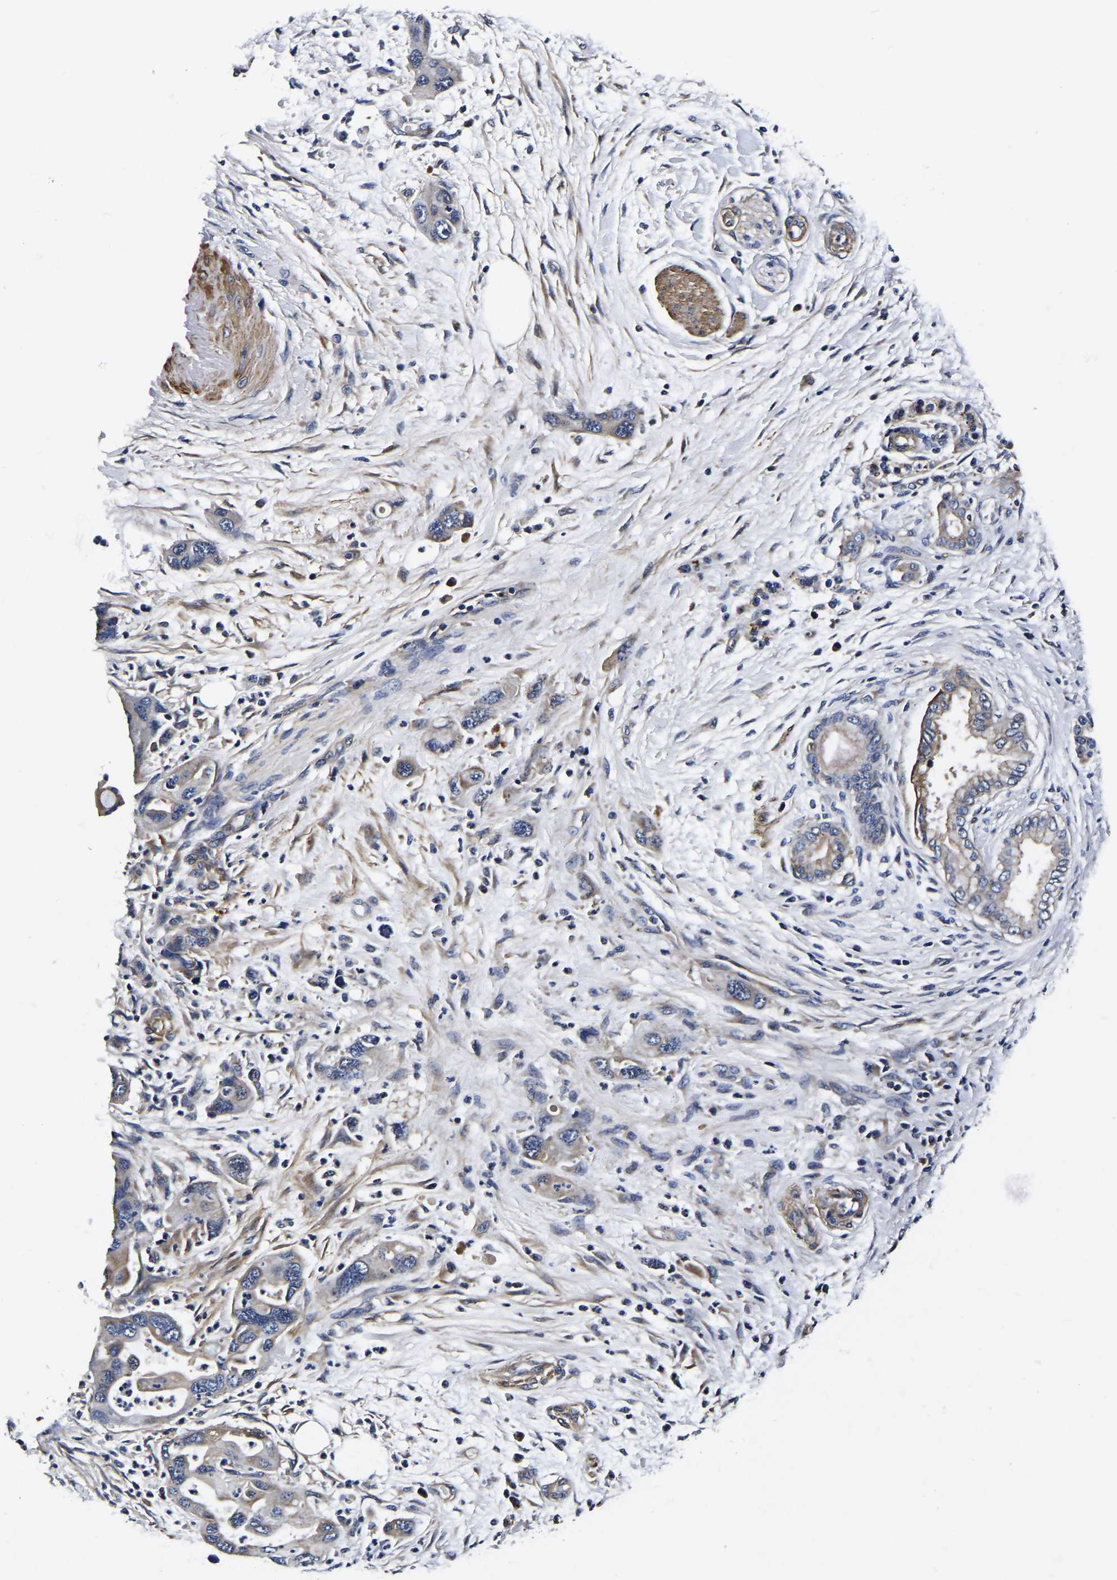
{"staining": {"intensity": "weak", "quantity": "<25%", "location": "cytoplasmic/membranous"}, "tissue": "pancreatic cancer", "cell_type": "Tumor cells", "image_type": "cancer", "snomed": [{"axis": "morphology", "description": "Normal tissue, NOS"}, {"axis": "morphology", "description": "Adenocarcinoma, NOS"}, {"axis": "topography", "description": "Pancreas"}], "caption": "This is a image of immunohistochemistry staining of pancreatic adenocarcinoma, which shows no positivity in tumor cells. (Stains: DAB (3,3'-diaminobenzidine) immunohistochemistry with hematoxylin counter stain, Microscopy: brightfield microscopy at high magnification).", "gene": "KCTD17", "patient": {"sex": "female", "age": 71}}